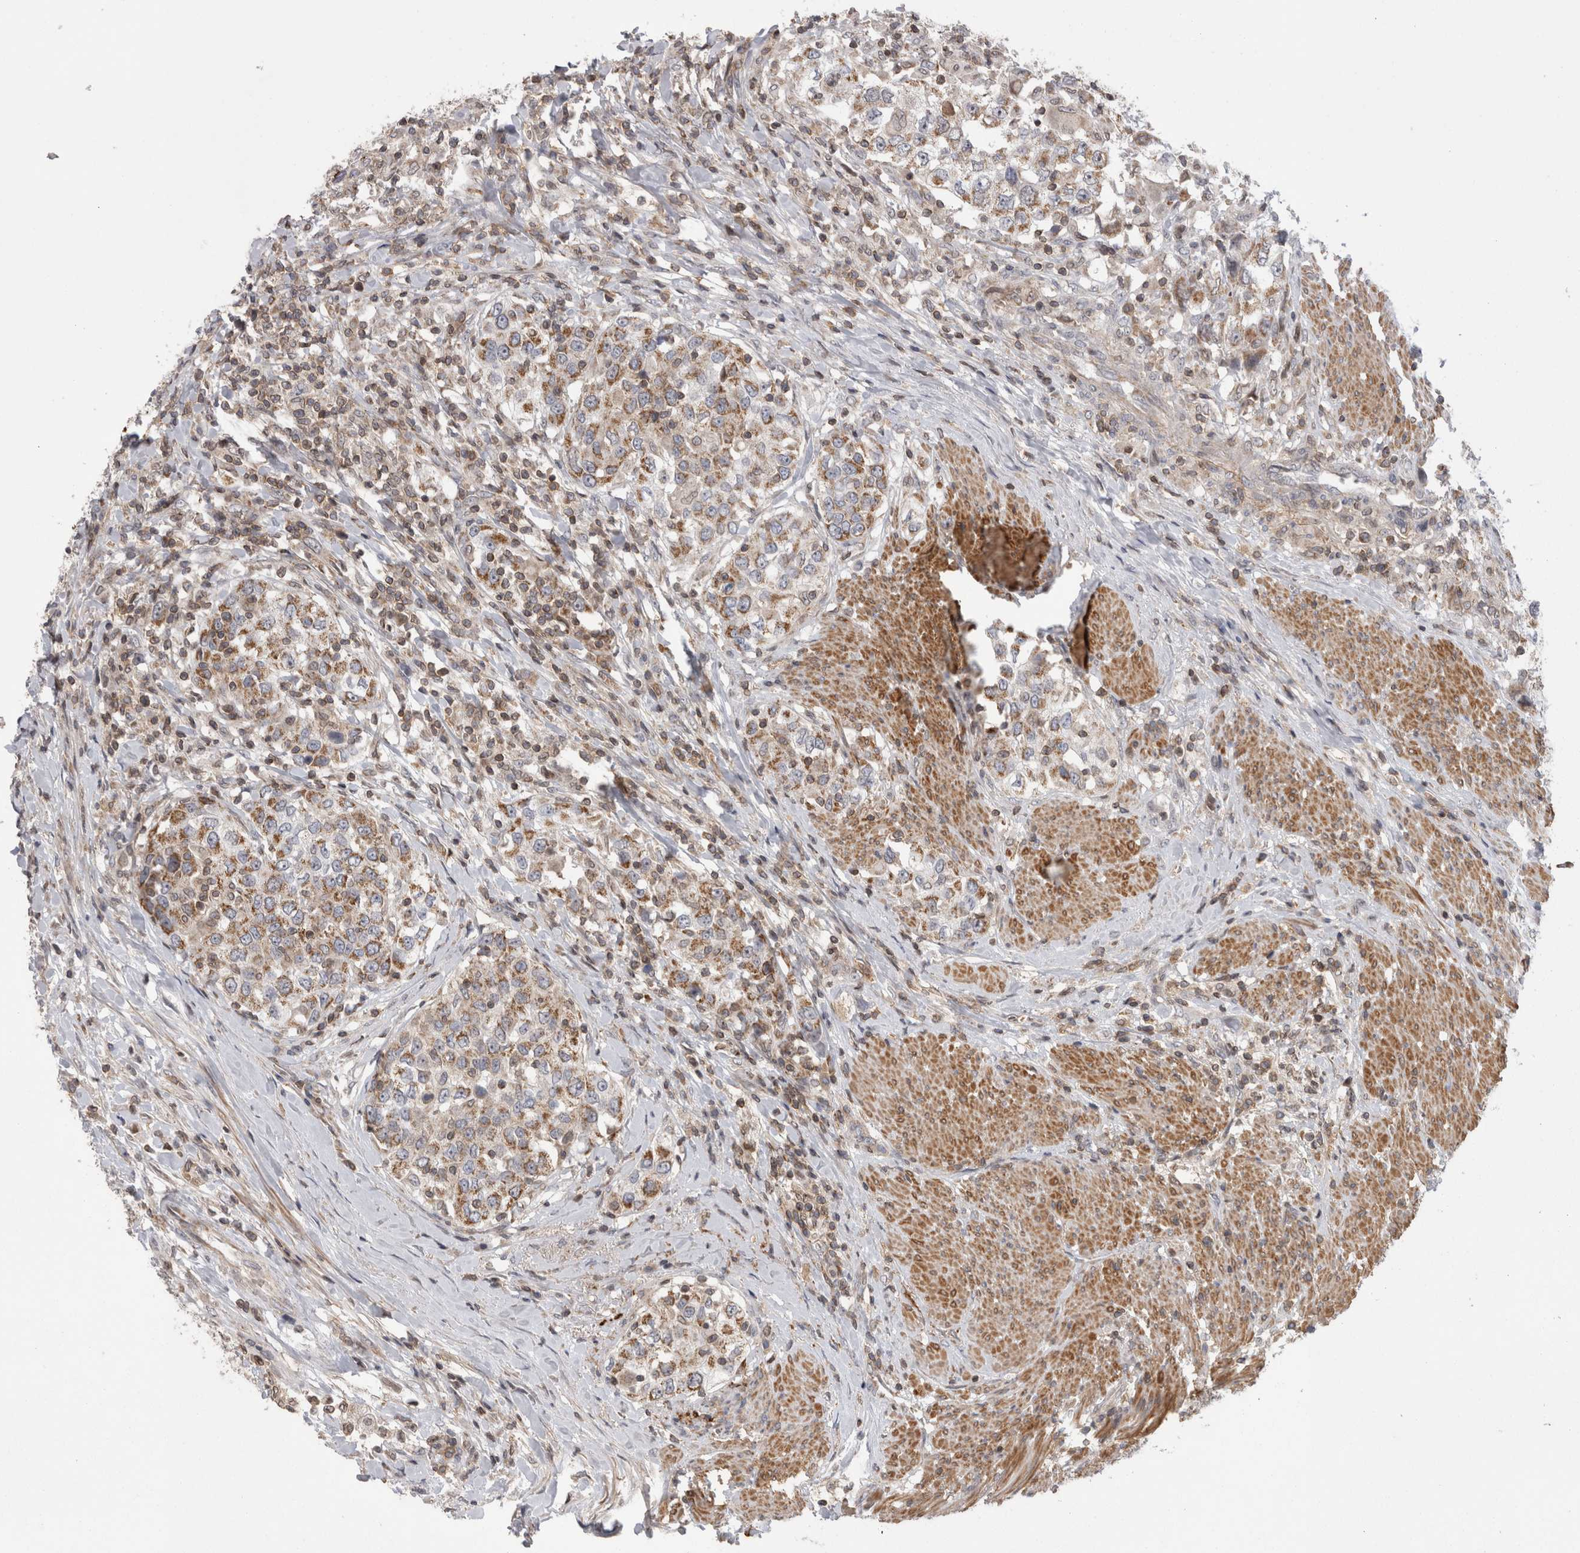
{"staining": {"intensity": "moderate", "quantity": "25%-75%", "location": "cytoplasmic/membranous"}, "tissue": "urothelial cancer", "cell_type": "Tumor cells", "image_type": "cancer", "snomed": [{"axis": "morphology", "description": "Urothelial carcinoma, High grade"}, {"axis": "topography", "description": "Urinary bladder"}], "caption": "A photomicrograph of human urothelial cancer stained for a protein displays moderate cytoplasmic/membranous brown staining in tumor cells. Using DAB (brown) and hematoxylin (blue) stains, captured at high magnification using brightfield microscopy.", "gene": "DARS2", "patient": {"sex": "female", "age": 80}}